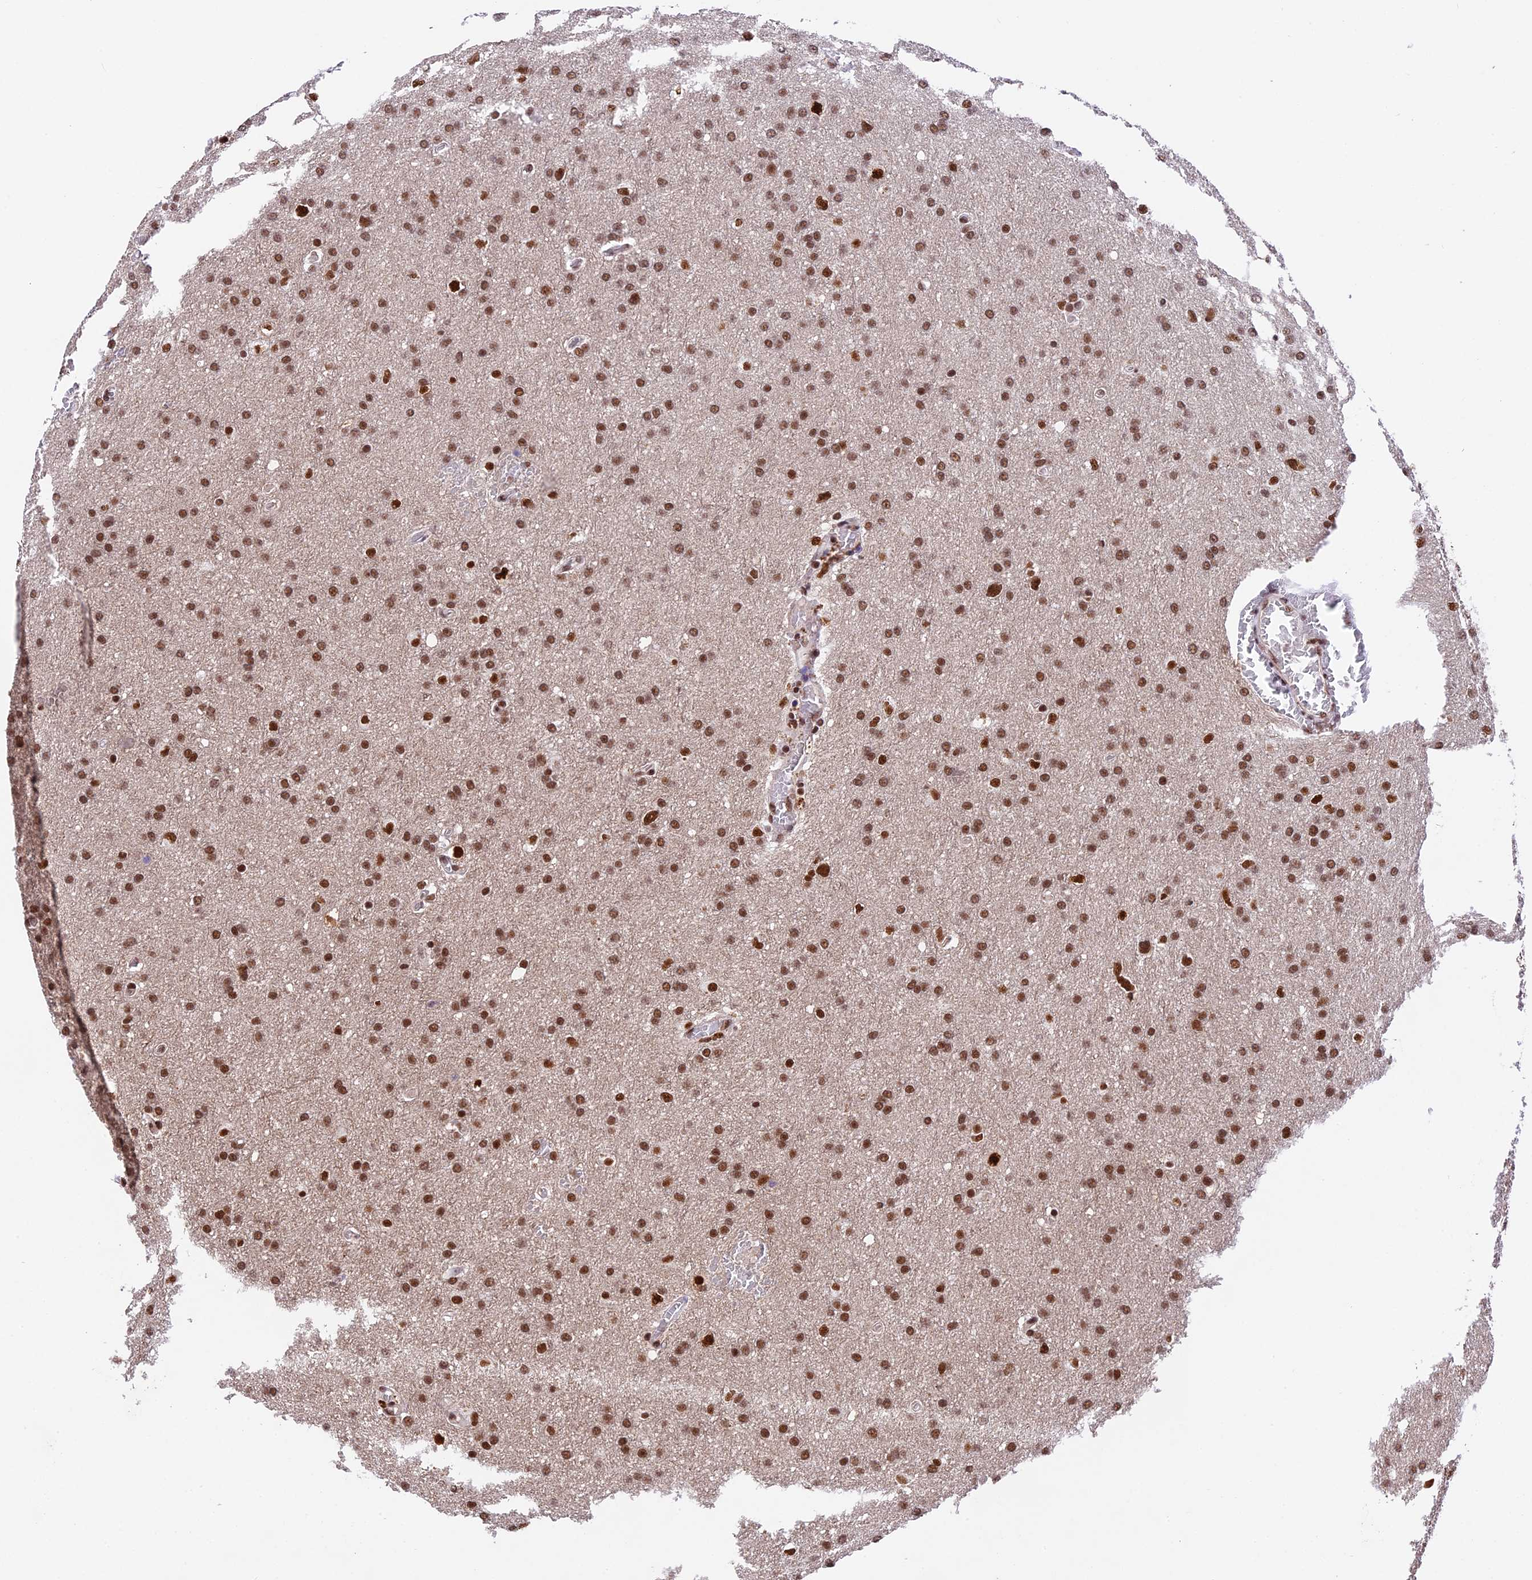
{"staining": {"intensity": "moderate", "quantity": ">75%", "location": "nuclear"}, "tissue": "glioma", "cell_type": "Tumor cells", "image_type": "cancer", "snomed": [{"axis": "morphology", "description": "Glioma, malignant, High grade"}, {"axis": "topography", "description": "Cerebral cortex"}], "caption": "This photomicrograph demonstrates IHC staining of human high-grade glioma (malignant), with medium moderate nuclear staining in about >75% of tumor cells.", "gene": "RAMAC", "patient": {"sex": "female", "age": 36}}